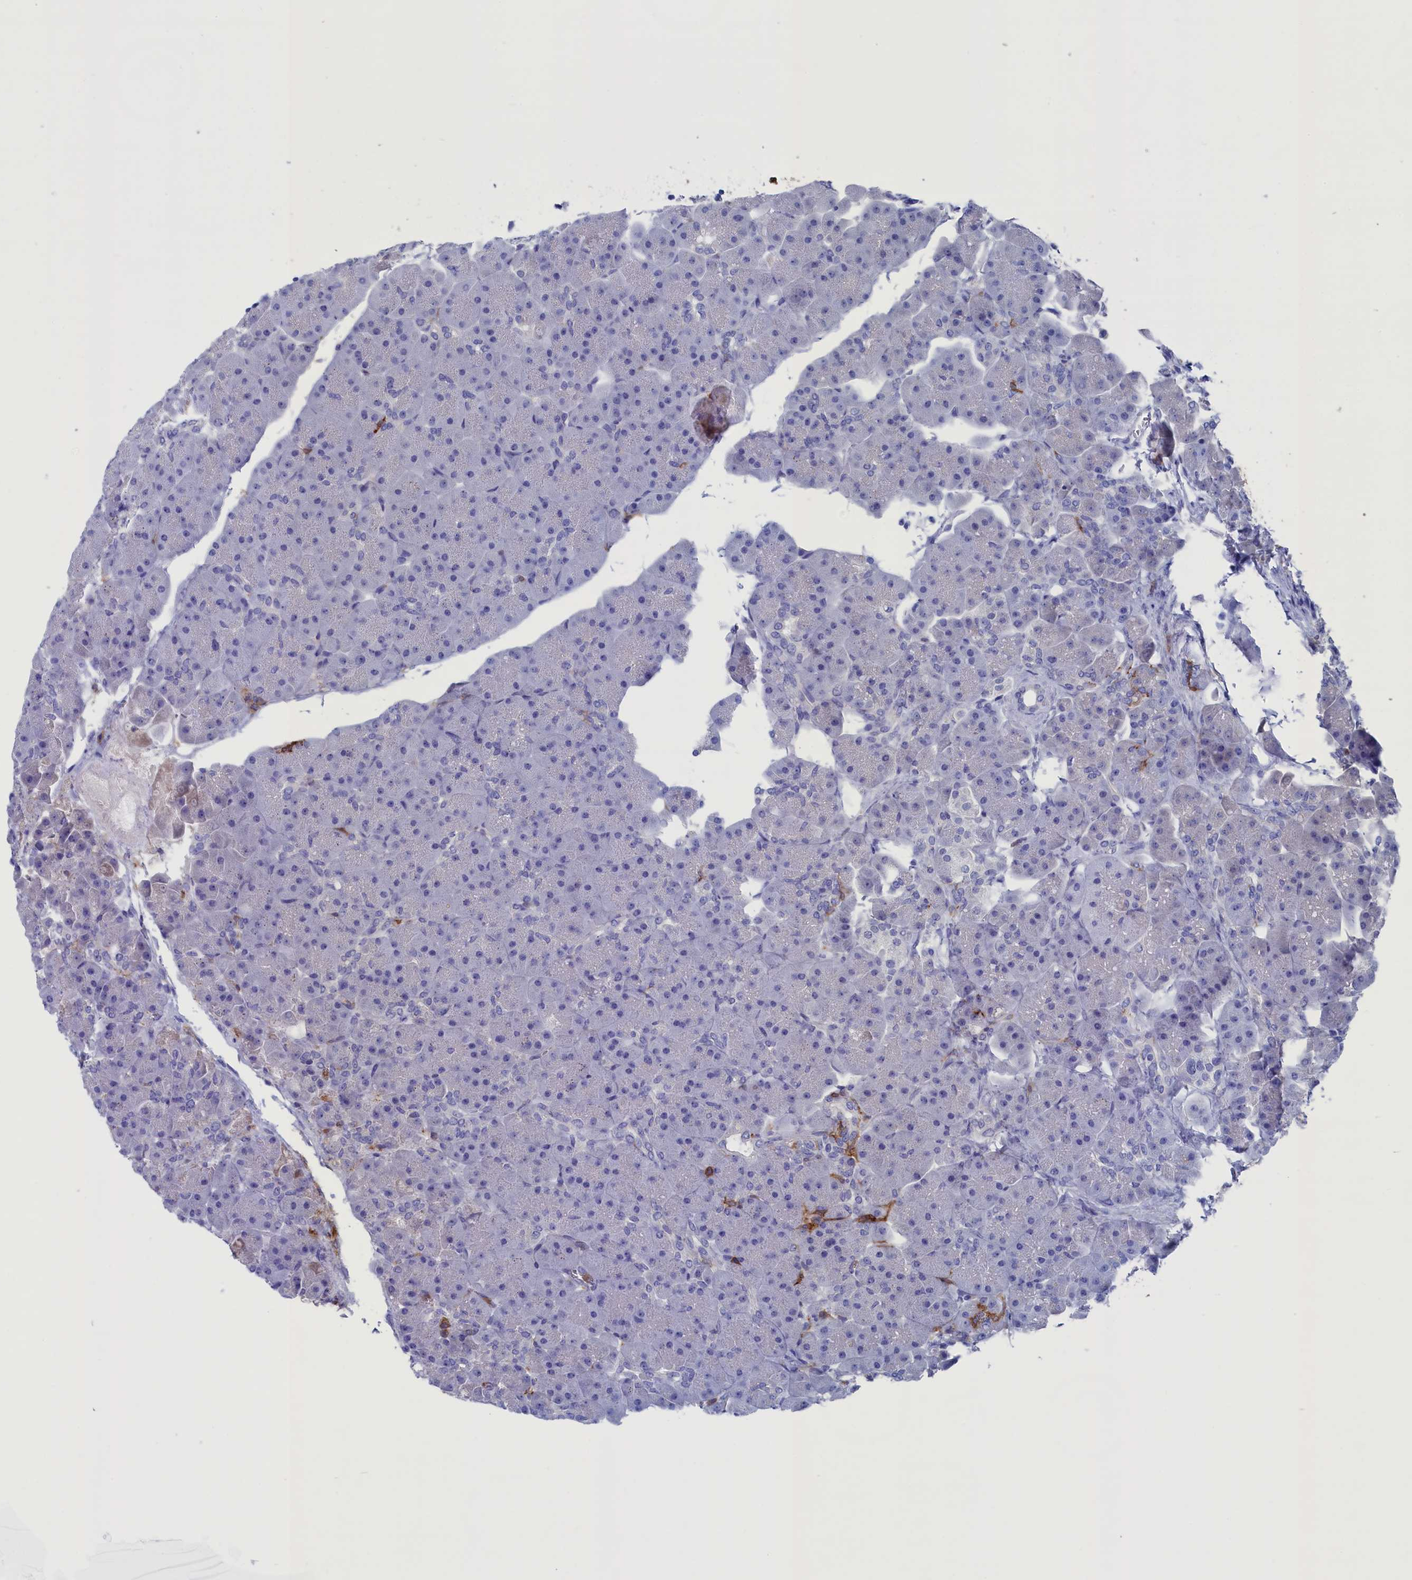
{"staining": {"intensity": "negative", "quantity": "none", "location": "none"}, "tissue": "pancreas", "cell_type": "Exocrine glandular cells", "image_type": "normal", "snomed": [{"axis": "morphology", "description": "Normal tissue, NOS"}, {"axis": "topography", "description": "Pancreas"}], "caption": "A high-resolution micrograph shows IHC staining of unremarkable pancreas, which exhibits no significant positivity in exocrine glandular cells. (DAB (3,3'-diaminobenzidine) immunohistochemistry (IHC) visualized using brightfield microscopy, high magnification).", "gene": "TYROBP", "patient": {"sex": "male", "age": 66}}